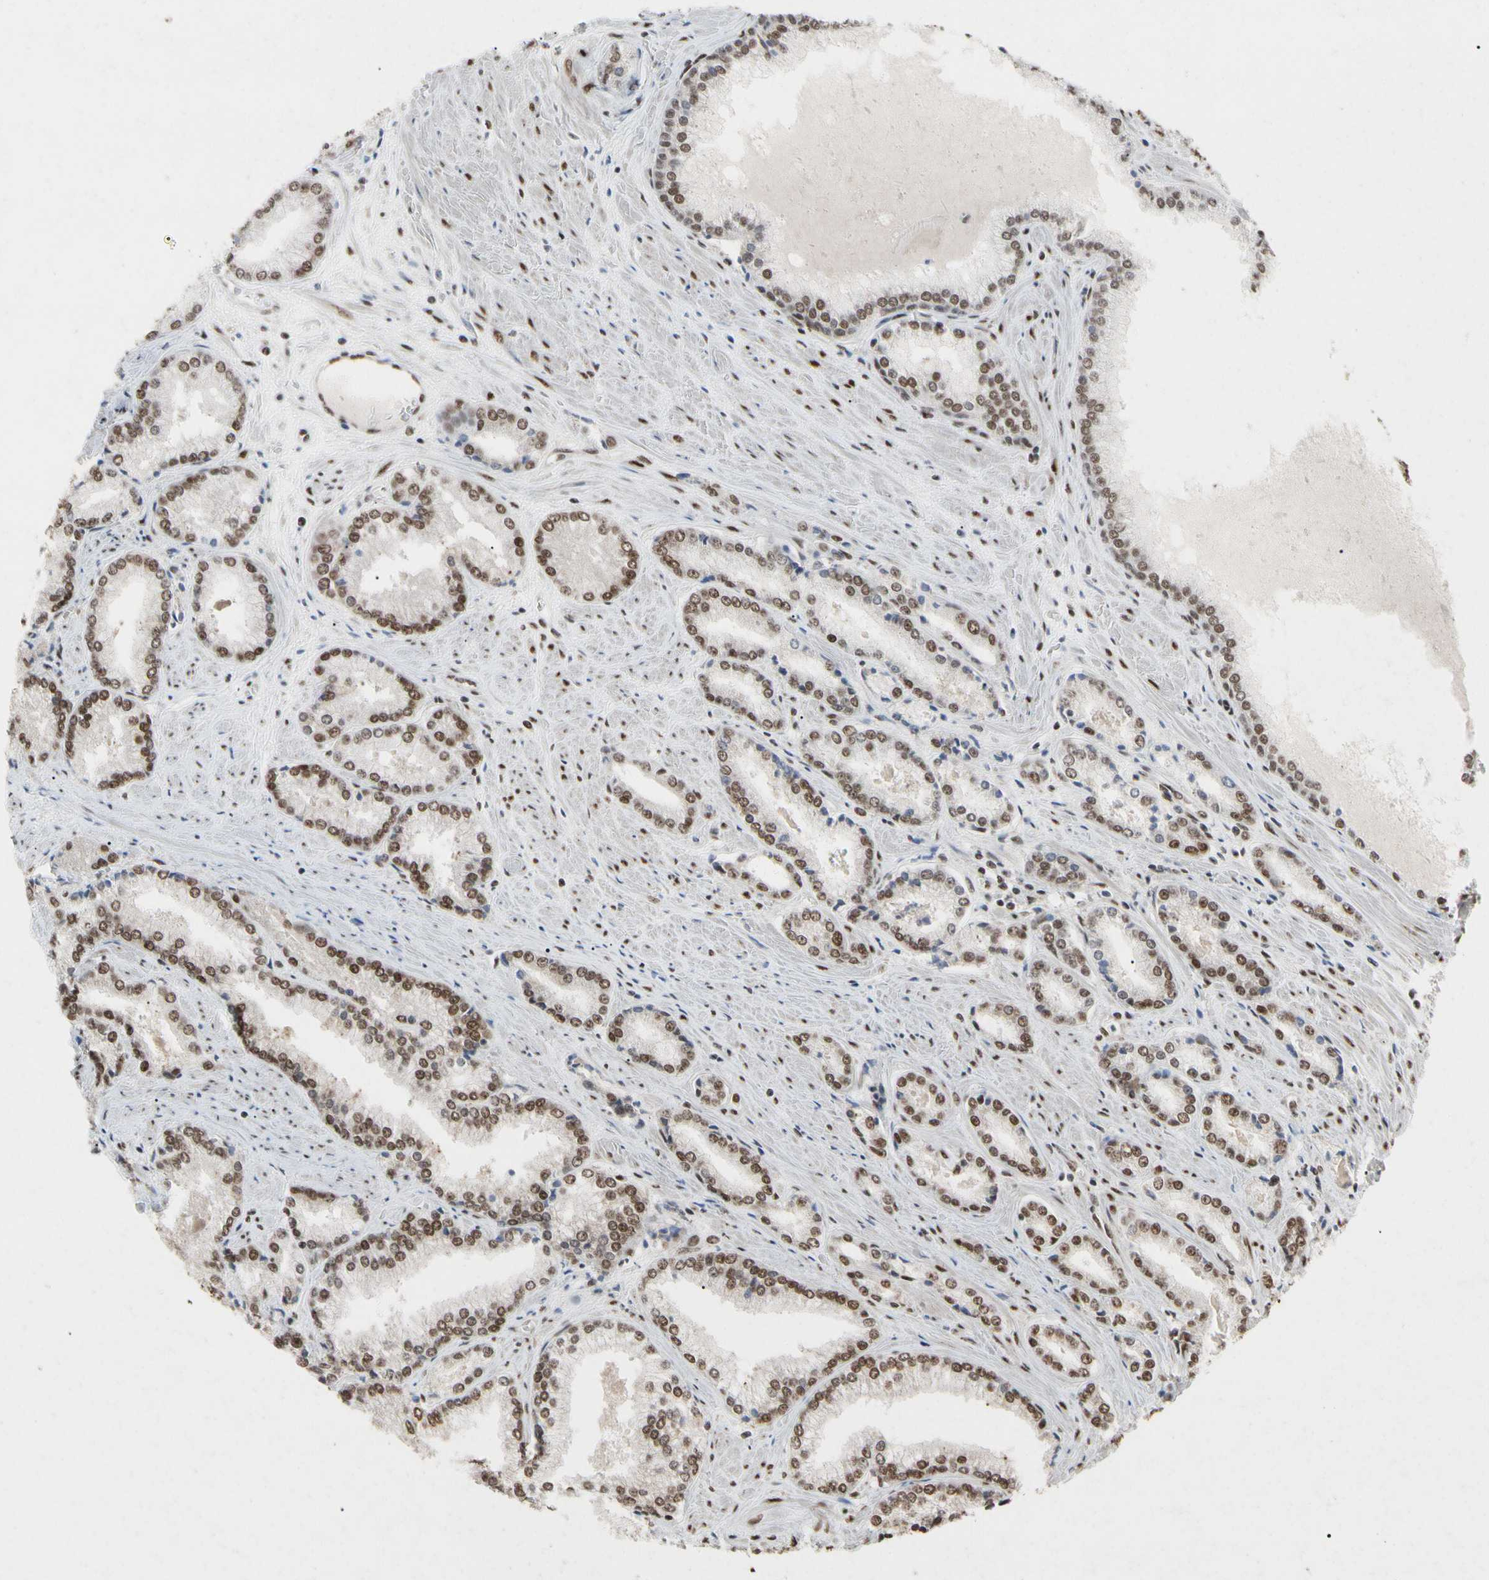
{"staining": {"intensity": "moderate", "quantity": ">75%", "location": "nuclear"}, "tissue": "prostate cancer", "cell_type": "Tumor cells", "image_type": "cancer", "snomed": [{"axis": "morphology", "description": "Adenocarcinoma, Low grade"}, {"axis": "topography", "description": "Prostate"}], "caption": "High-magnification brightfield microscopy of adenocarcinoma (low-grade) (prostate) stained with DAB (3,3'-diaminobenzidine) (brown) and counterstained with hematoxylin (blue). tumor cells exhibit moderate nuclear positivity is seen in approximately>75% of cells. (brown staining indicates protein expression, while blue staining denotes nuclei).", "gene": "FAM98B", "patient": {"sex": "male", "age": 64}}